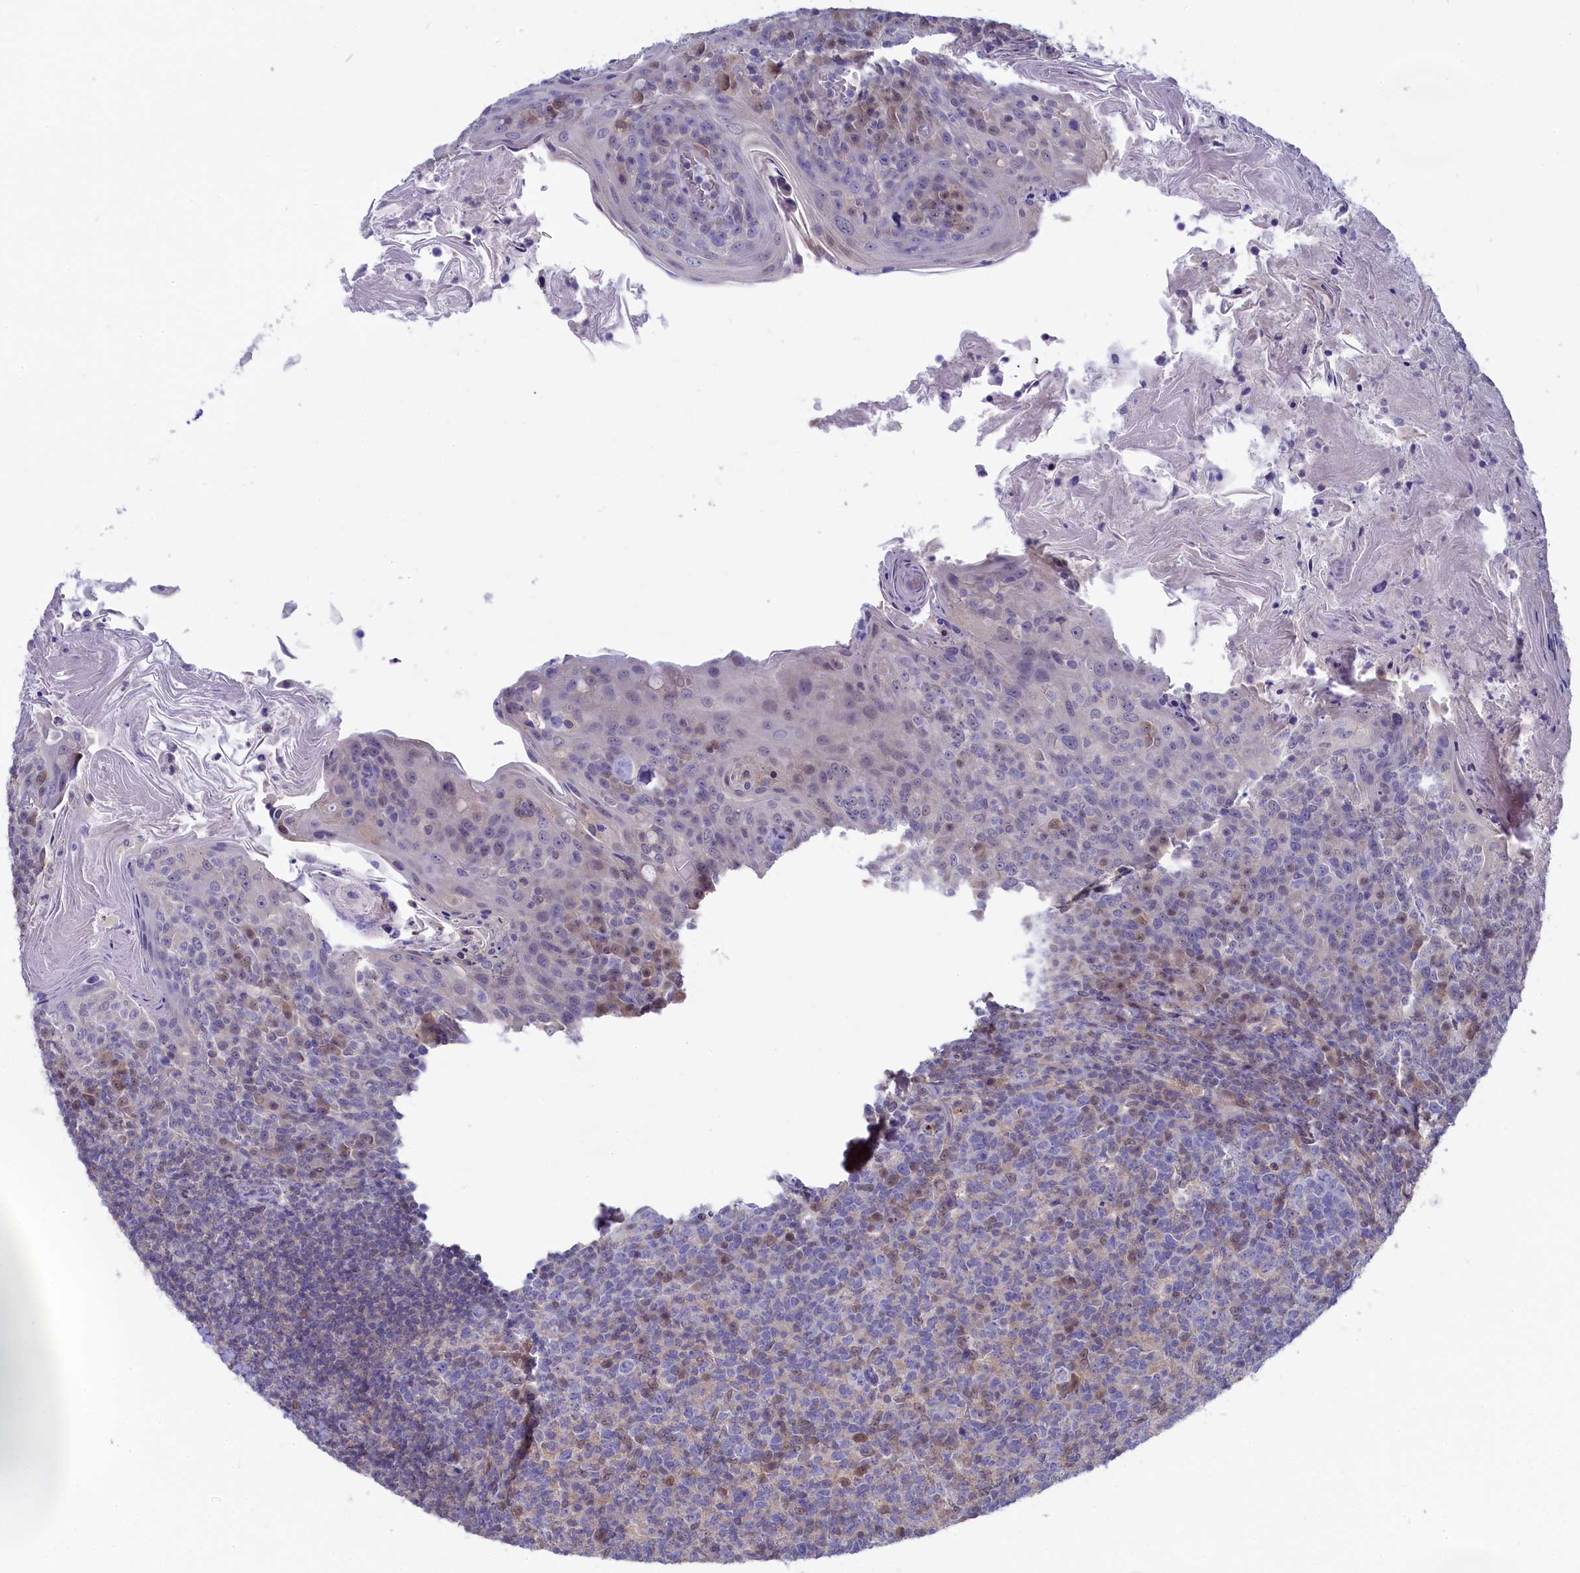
{"staining": {"intensity": "negative", "quantity": "none", "location": "none"}, "tissue": "tonsil", "cell_type": "Germinal center cells", "image_type": "normal", "snomed": [{"axis": "morphology", "description": "Normal tissue, NOS"}, {"axis": "topography", "description": "Tonsil"}], "caption": "The micrograph reveals no staining of germinal center cells in unremarkable tonsil.", "gene": "C11orf54", "patient": {"sex": "female", "age": 10}}